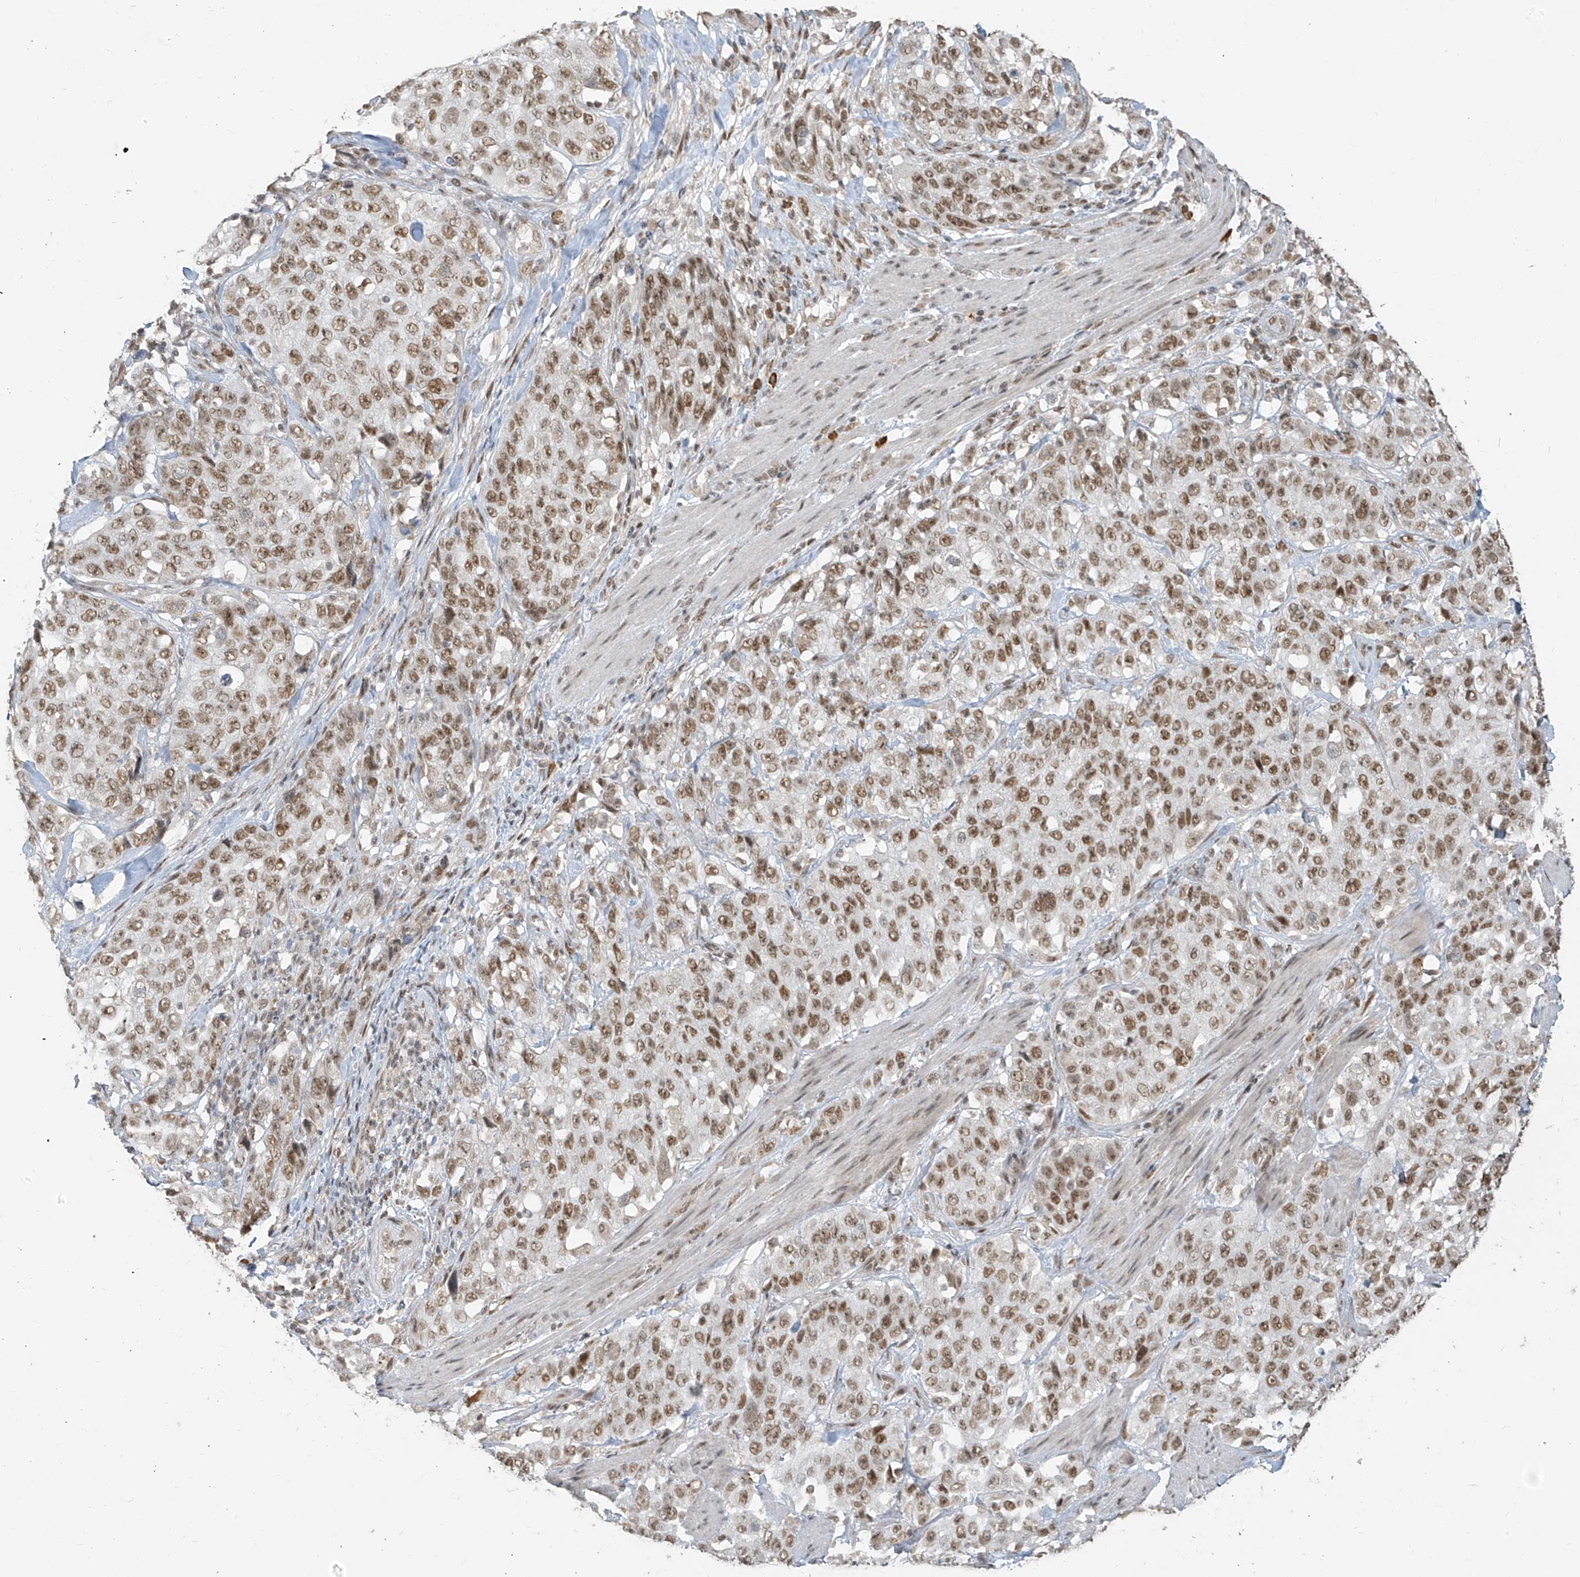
{"staining": {"intensity": "moderate", "quantity": ">75%", "location": "nuclear"}, "tissue": "stomach cancer", "cell_type": "Tumor cells", "image_type": "cancer", "snomed": [{"axis": "morphology", "description": "Adenocarcinoma, NOS"}, {"axis": "topography", "description": "Stomach"}], "caption": "Protein expression by immunohistochemistry shows moderate nuclear expression in approximately >75% of tumor cells in stomach cancer.", "gene": "ZMYM2", "patient": {"sex": "male", "age": 48}}